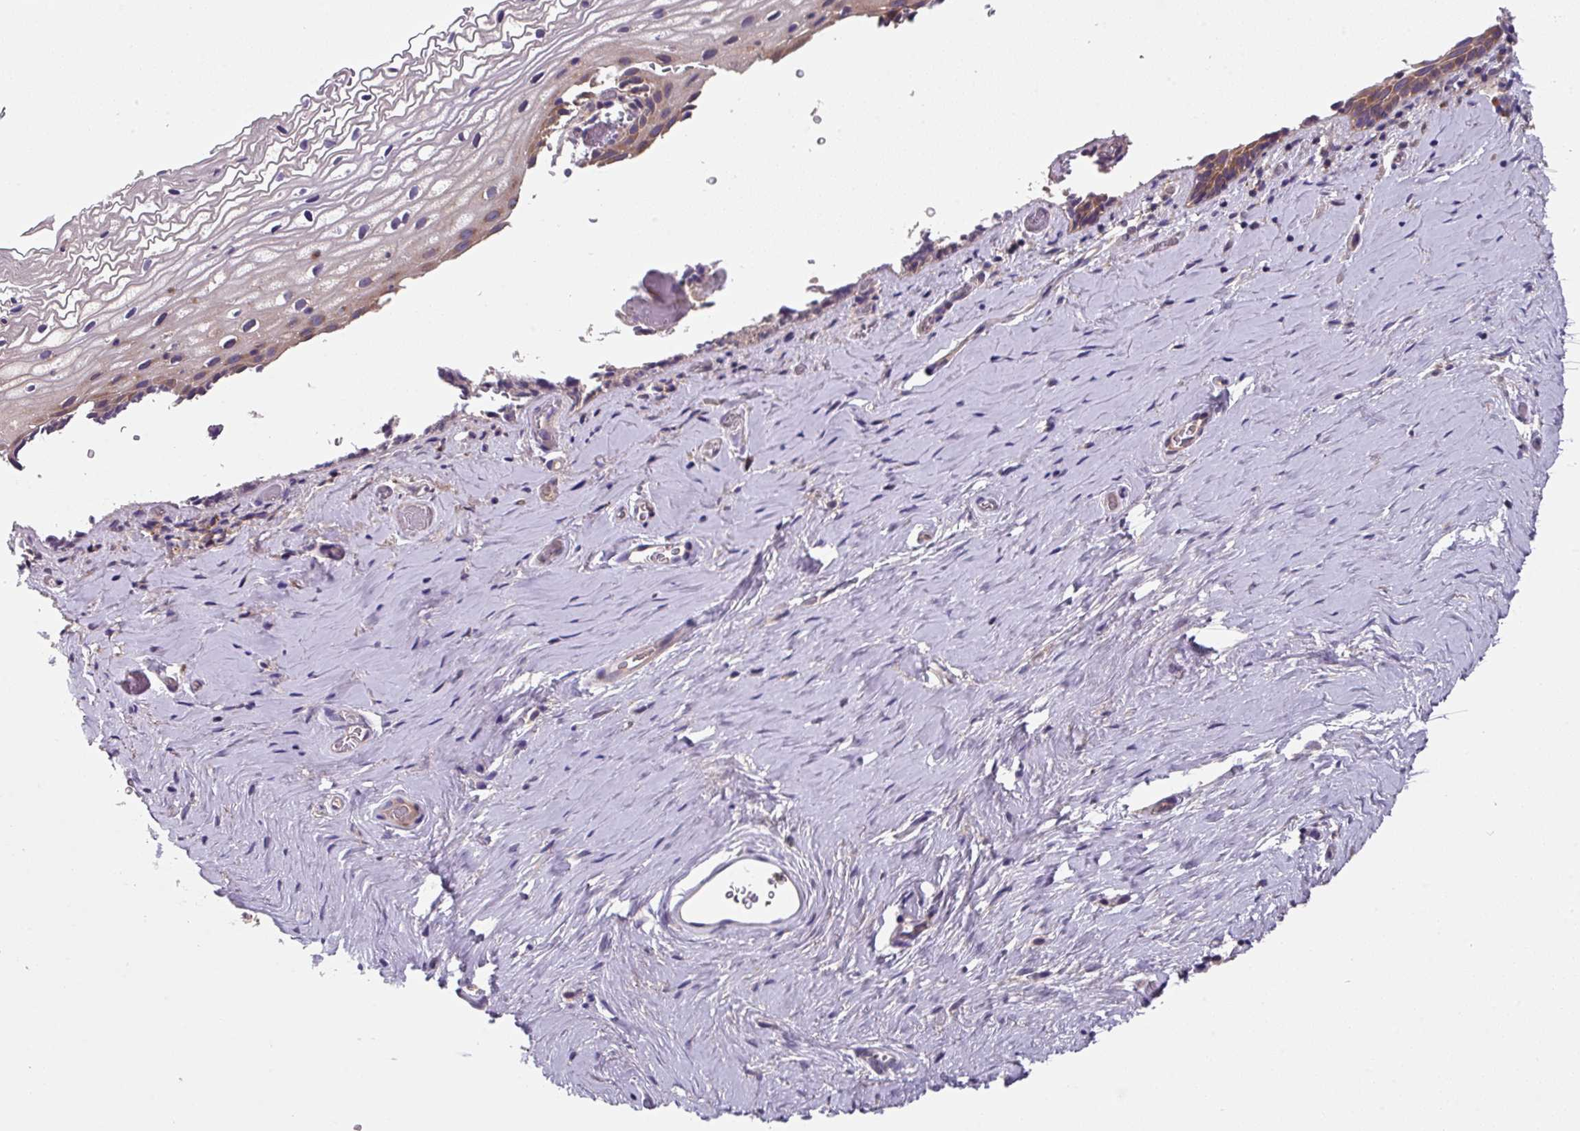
{"staining": {"intensity": "strong", "quantity": "25%-75%", "location": "cytoplasmic/membranous"}, "tissue": "vagina", "cell_type": "Squamous epithelial cells", "image_type": "normal", "snomed": [{"axis": "morphology", "description": "Normal tissue, NOS"}, {"axis": "morphology", "description": "Adenocarcinoma, NOS"}, {"axis": "topography", "description": "Rectum"}, {"axis": "topography", "description": "Vagina"}, {"axis": "topography", "description": "Peripheral nerve tissue"}], "caption": "The immunohistochemical stain labels strong cytoplasmic/membranous expression in squamous epithelial cells of normal vagina.", "gene": "EIF4B", "patient": {"sex": "female", "age": 71}}